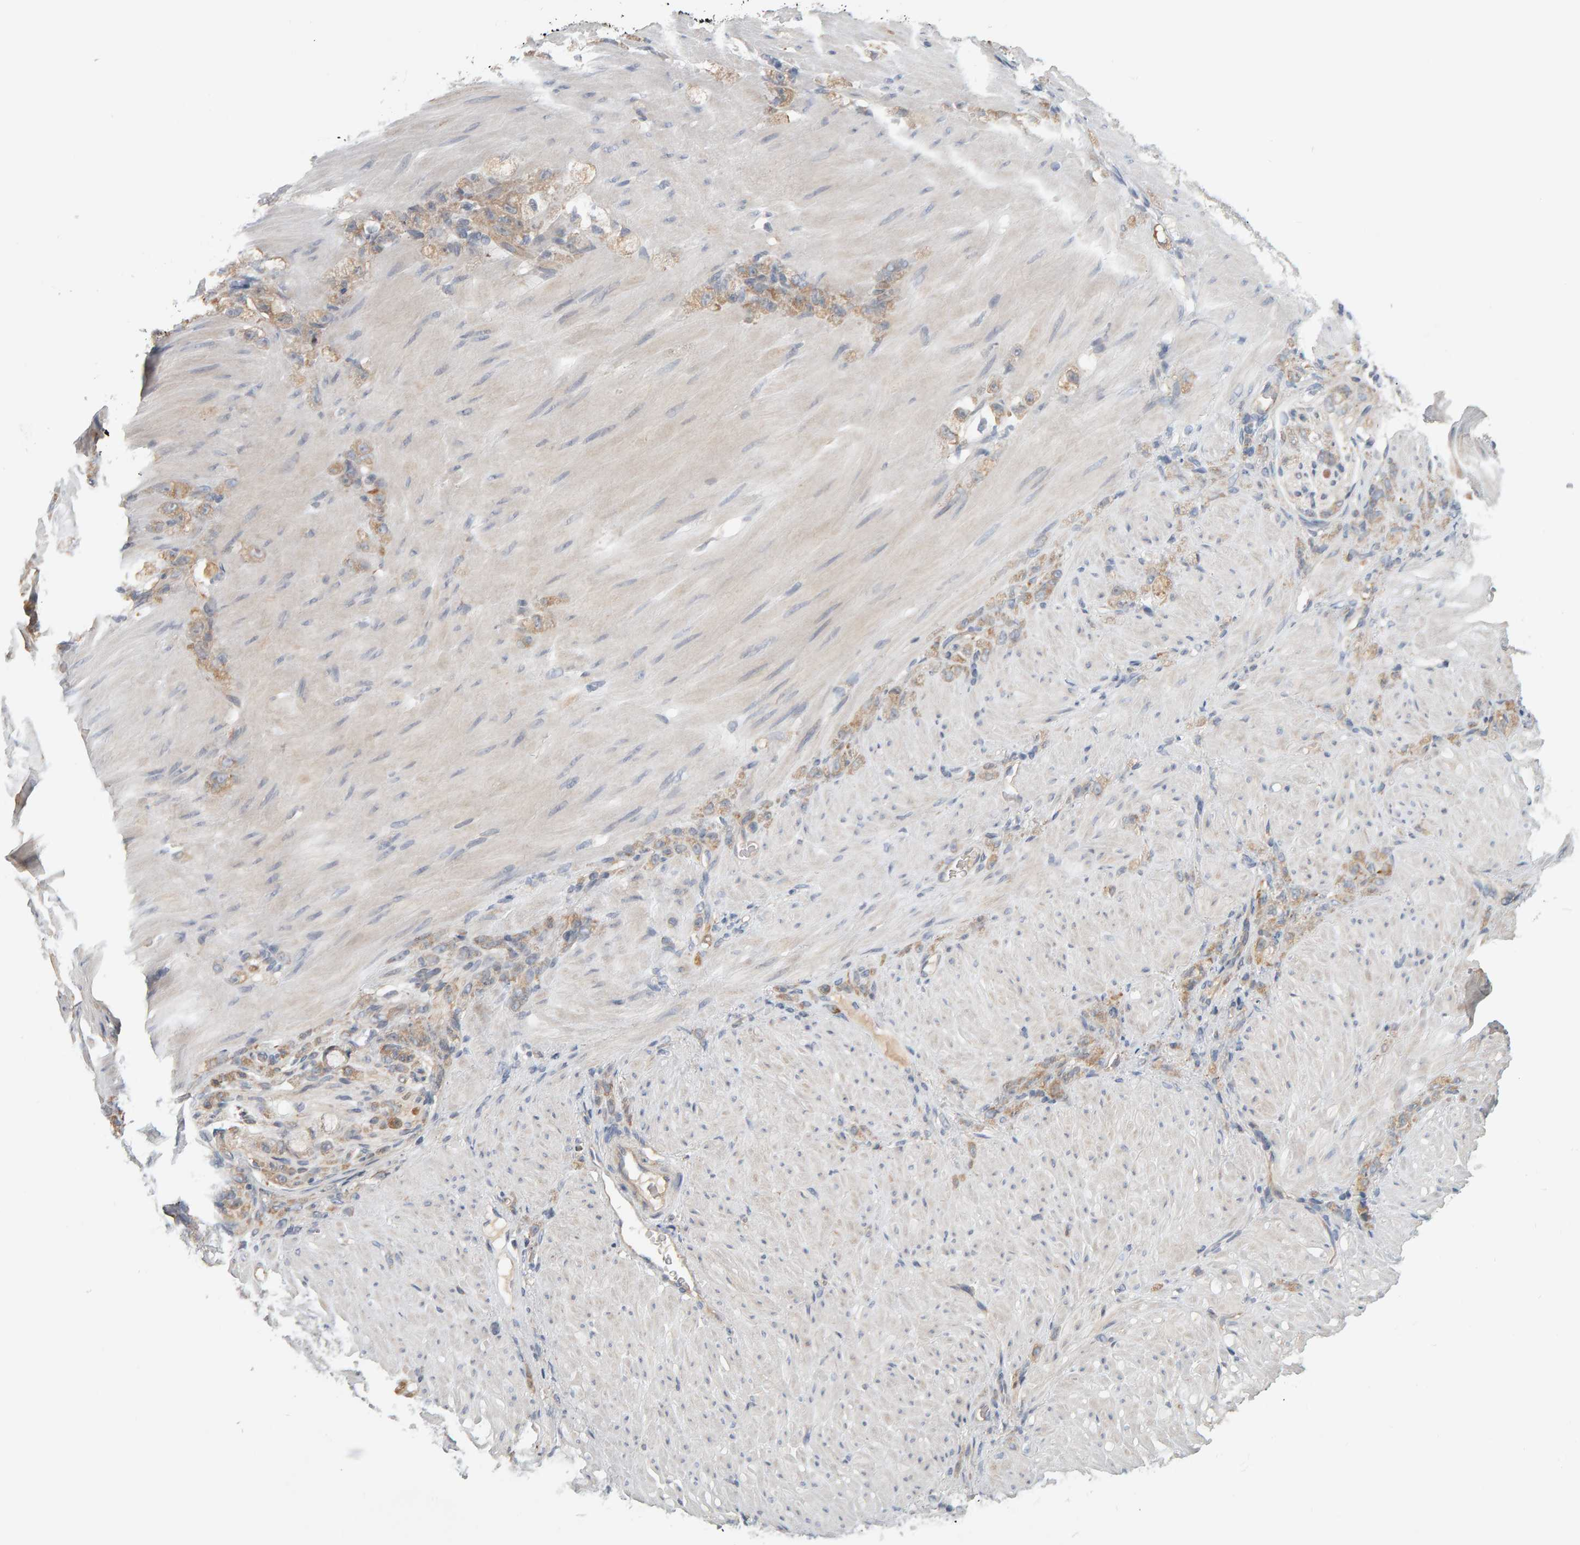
{"staining": {"intensity": "weak", "quantity": ">75%", "location": "cytoplasmic/membranous"}, "tissue": "stomach cancer", "cell_type": "Tumor cells", "image_type": "cancer", "snomed": [{"axis": "morphology", "description": "Normal tissue, NOS"}, {"axis": "morphology", "description": "Adenocarcinoma, NOS"}, {"axis": "topography", "description": "Stomach"}], "caption": "Protein expression analysis of human adenocarcinoma (stomach) reveals weak cytoplasmic/membranous expression in approximately >75% of tumor cells.", "gene": "C9orf72", "patient": {"sex": "male", "age": 82}}